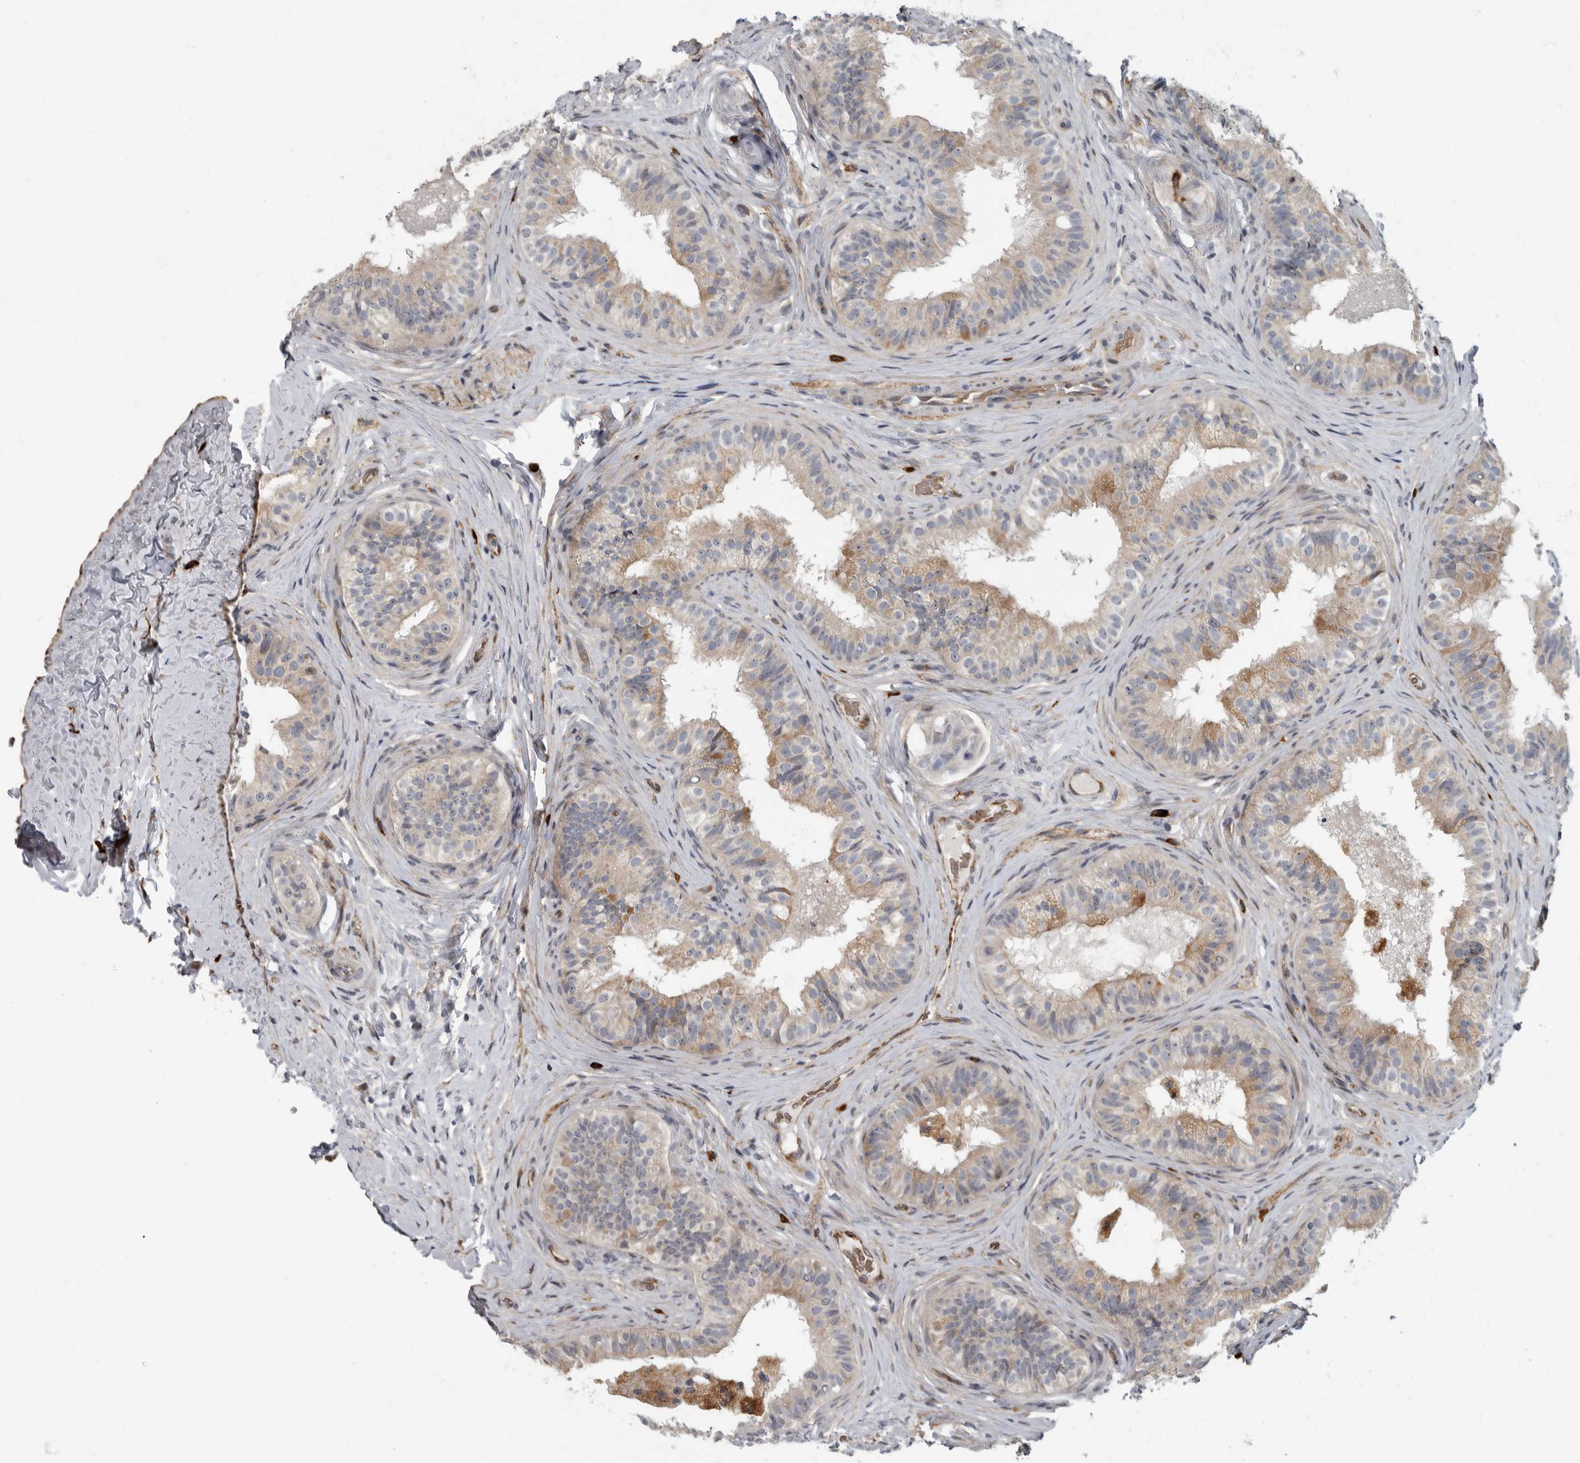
{"staining": {"intensity": "moderate", "quantity": "25%-75%", "location": "cytoplasmic/membranous"}, "tissue": "epididymis", "cell_type": "Glandular cells", "image_type": "normal", "snomed": [{"axis": "morphology", "description": "Normal tissue, NOS"}, {"axis": "topography", "description": "Epididymis"}], "caption": "This image shows immunohistochemistry staining of benign human epididymis, with medium moderate cytoplasmic/membranous positivity in about 25%-75% of glandular cells.", "gene": "PDCD11", "patient": {"sex": "male", "age": 49}}